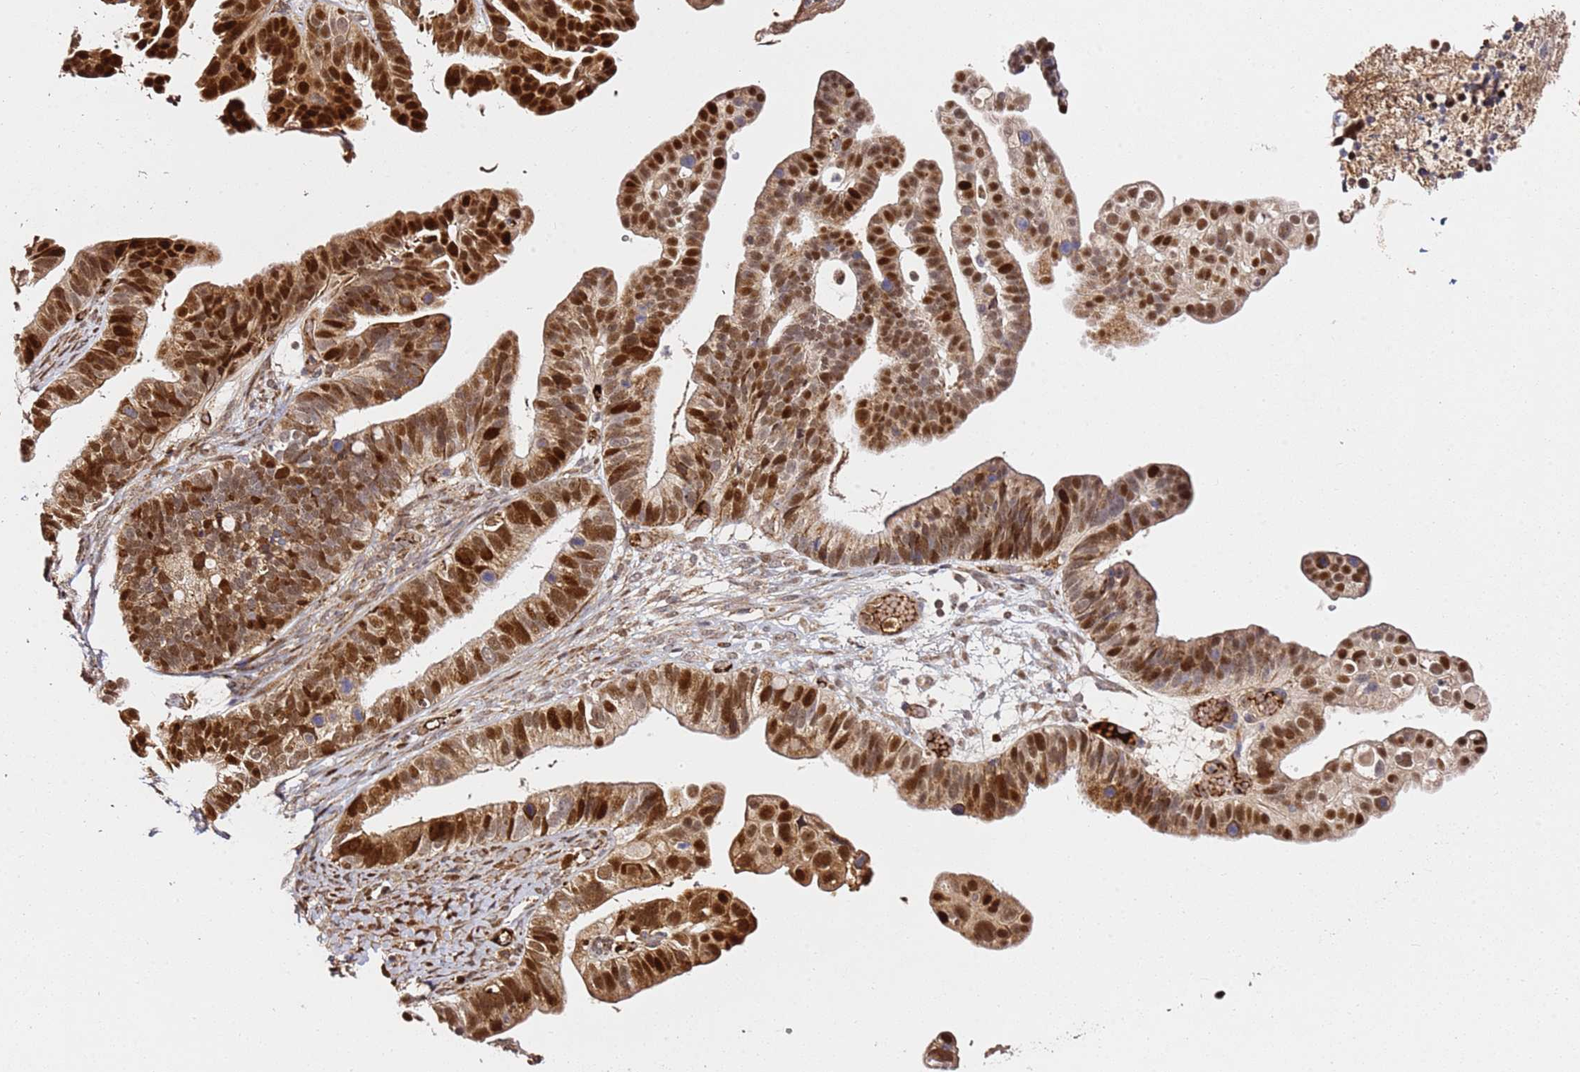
{"staining": {"intensity": "strong", "quantity": "25%-75%", "location": "cytoplasmic/membranous,nuclear"}, "tissue": "ovarian cancer", "cell_type": "Tumor cells", "image_type": "cancer", "snomed": [{"axis": "morphology", "description": "Cystadenocarcinoma, serous, NOS"}, {"axis": "topography", "description": "Ovary"}], "caption": "Strong cytoplasmic/membranous and nuclear expression is appreciated in about 25%-75% of tumor cells in ovarian serous cystadenocarcinoma.", "gene": "SMOX", "patient": {"sex": "female", "age": 56}}